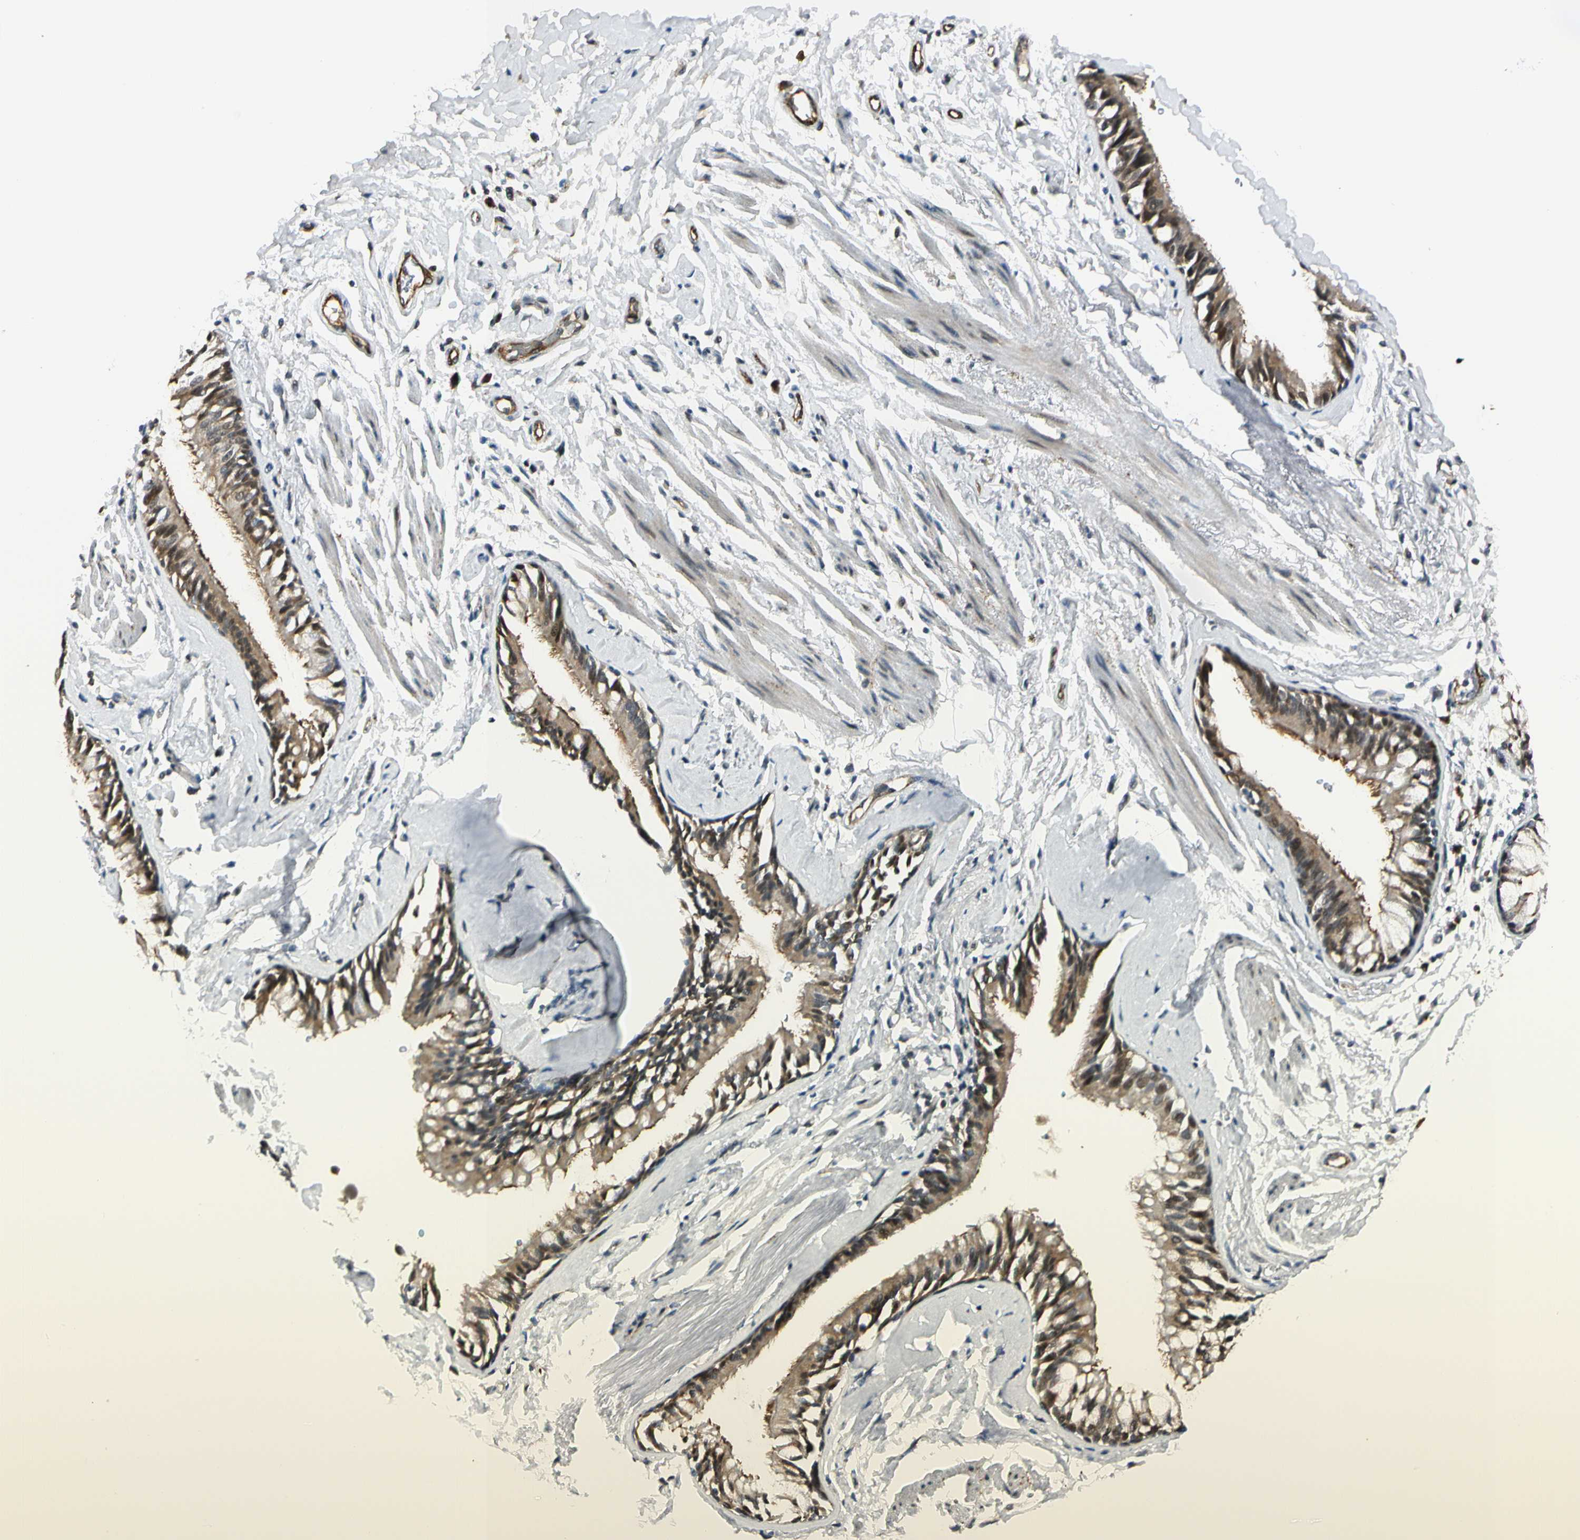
{"staining": {"intensity": "weak", "quantity": "25%-75%", "location": "cytoplasmic/membranous"}, "tissue": "adipose tissue", "cell_type": "Adipocytes", "image_type": "normal", "snomed": [{"axis": "morphology", "description": "Normal tissue, NOS"}, {"axis": "topography", "description": "Cartilage tissue"}, {"axis": "topography", "description": "Bronchus"}], "caption": "IHC of normal adipose tissue displays low levels of weak cytoplasmic/membranous expression in about 25%-75% of adipocytes.", "gene": "NPDC1", "patient": {"sex": "female", "age": 73}}